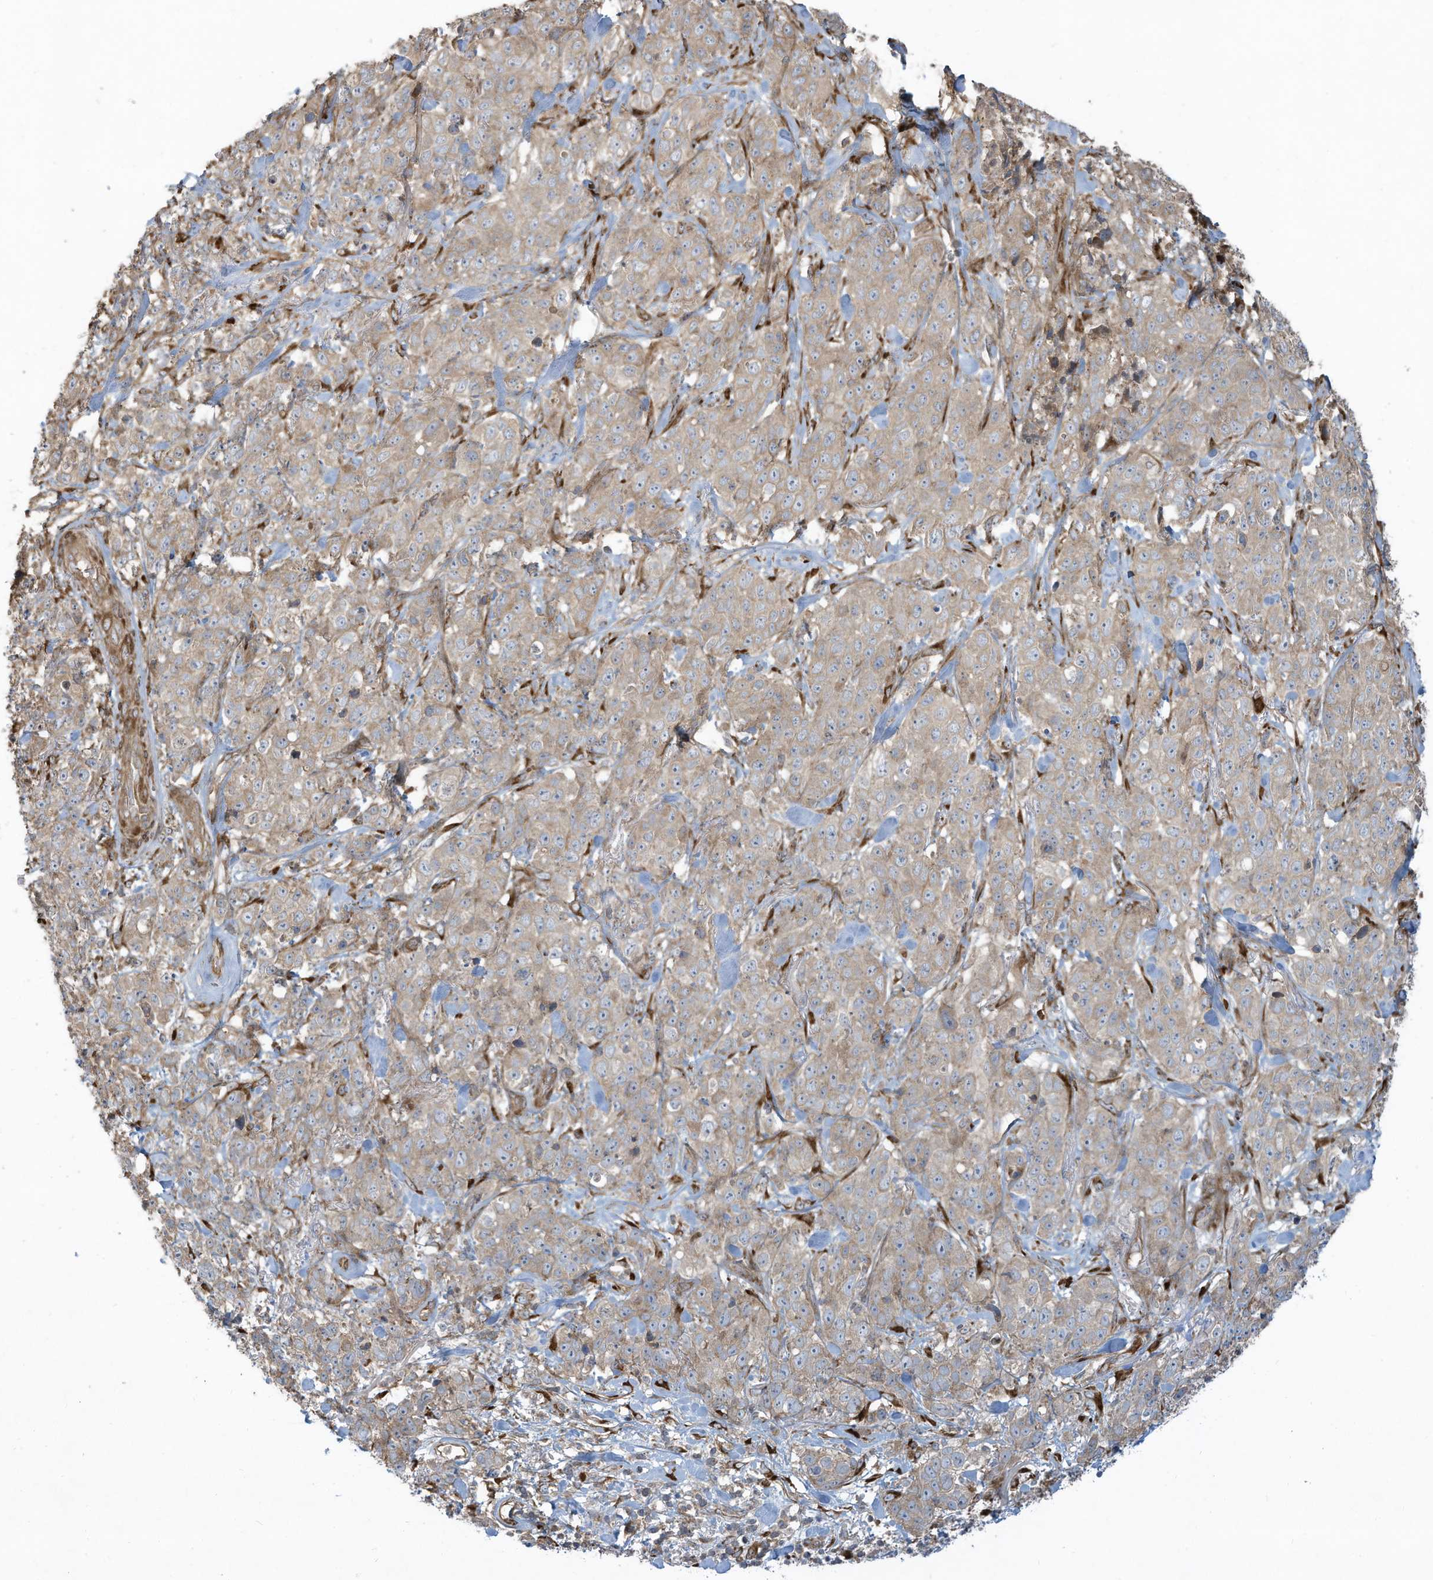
{"staining": {"intensity": "weak", "quantity": "25%-75%", "location": "cytoplasmic/membranous"}, "tissue": "stomach cancer", "cell_type": "Tumor cells", "image_type": "cancer", "snomed": [{"axis": "morphology", "description": "Adenocarcinoma, NOS"}, {"axis": "topography", "description": "Stomach"}], "caption": "Immunohistochemical staining of stomach cancer displays low levels of weak cytoplasmic/membranous staining in about 25%-75% of tumor cells. The staining was performed using DAB, with brown indicating positive protein expression. Nuclei are stained blue with hematoxylin.", "gene": "DDIT4", "patient": {"sex": "male", "age": 48}}